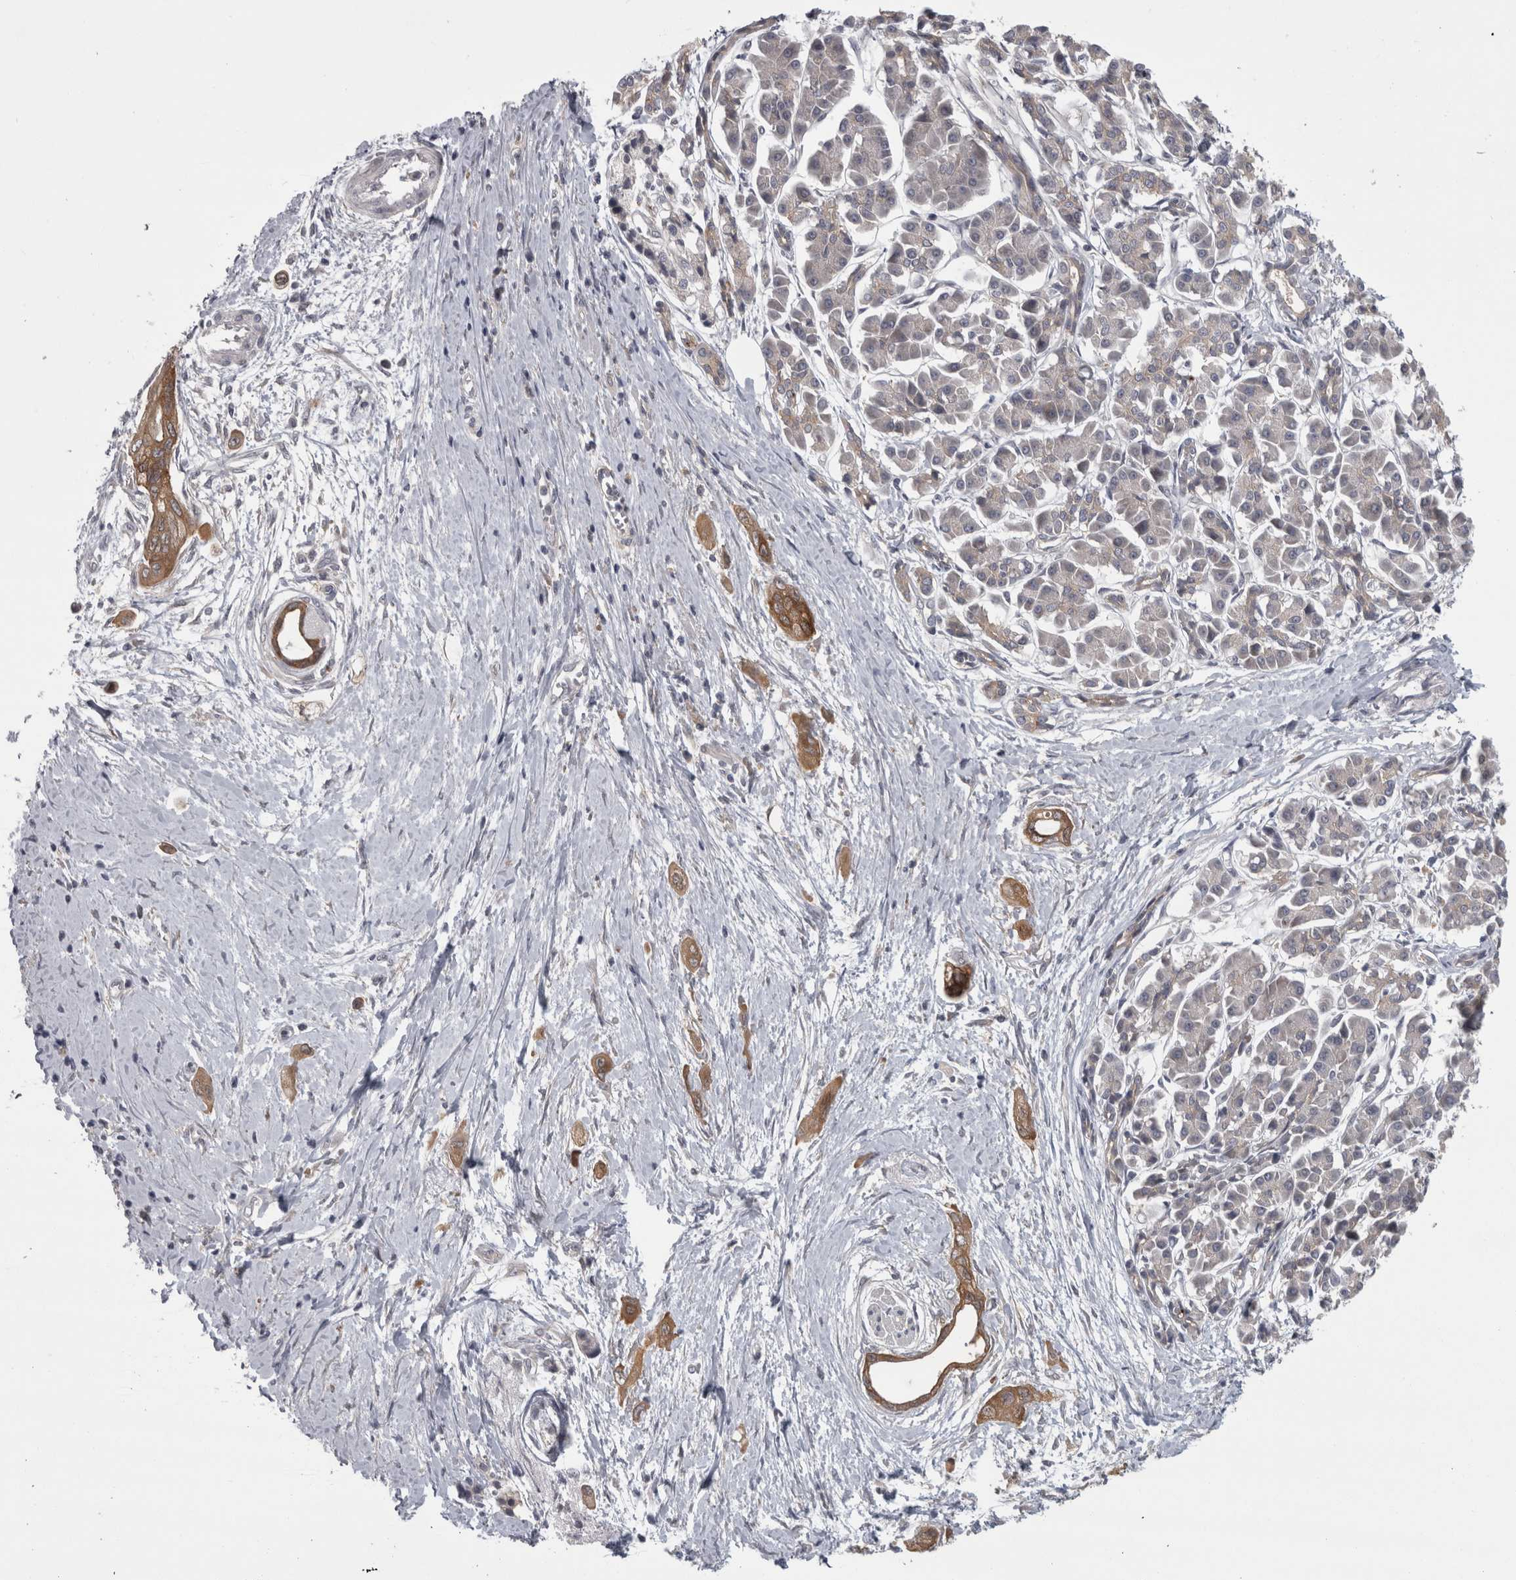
{"staining": {"intensity": "moderate", "quantity": ">75%", "location": "cytoplasmic/membranous"}, "tissue": "pancreatic cancer", "cell_type": "Tumor cells", "image_type": "cancer", "snomed": [{"axis": "morphology", "description": "Adenocarcinoma, NOS"}, {"axis": "topography", "description": "Pancreas"}], "caption": "A micrograph showing moderate cytoplasmic/membranous positivity in approximately >75% of tumor cells in pancreatic adenocarcinoma, as visualized by brown immunohistochemical staining.", "gene": "PRKCI", "patient": {"sex": "male", "age": 59}}